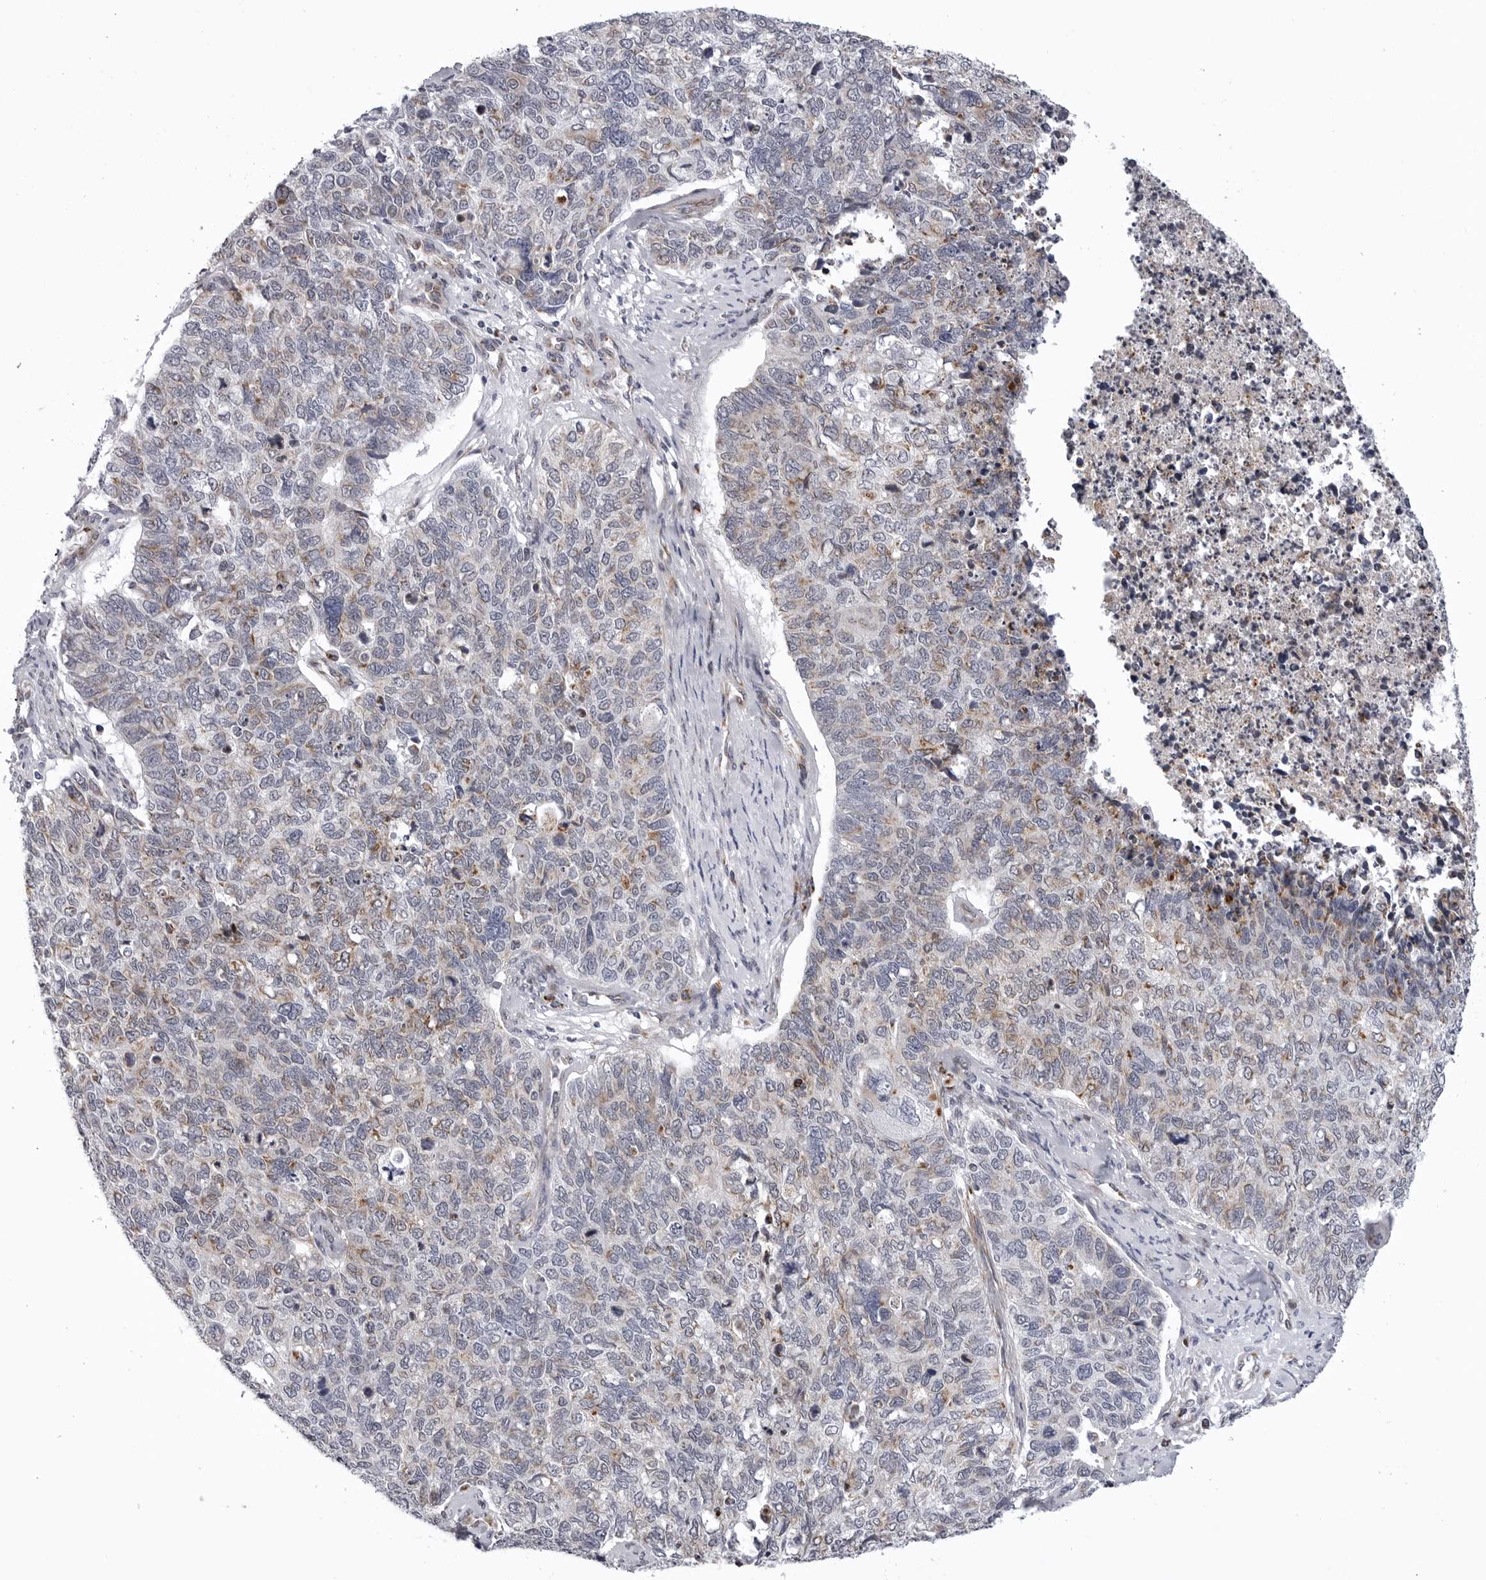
{"staining": {"intensity": "weak", "quantity": "<25%", "location": "cytoplasmic/membranous"}, "tissue": "cervical cancer", "cell_type": "Tumor cells", "image_type": "cancer", "snomed": [{"axis": "morphology", "description": "Squamous cell carcinoma, NOS"}, {"axis": "topography", "description": "Cervix"}], "caption": "Immunohistochemical staining of cervical cancer demonstrates no significant staining in tumor cells.", "gene": "CDK20", "patient": {"sex": "female", "age": 63}}